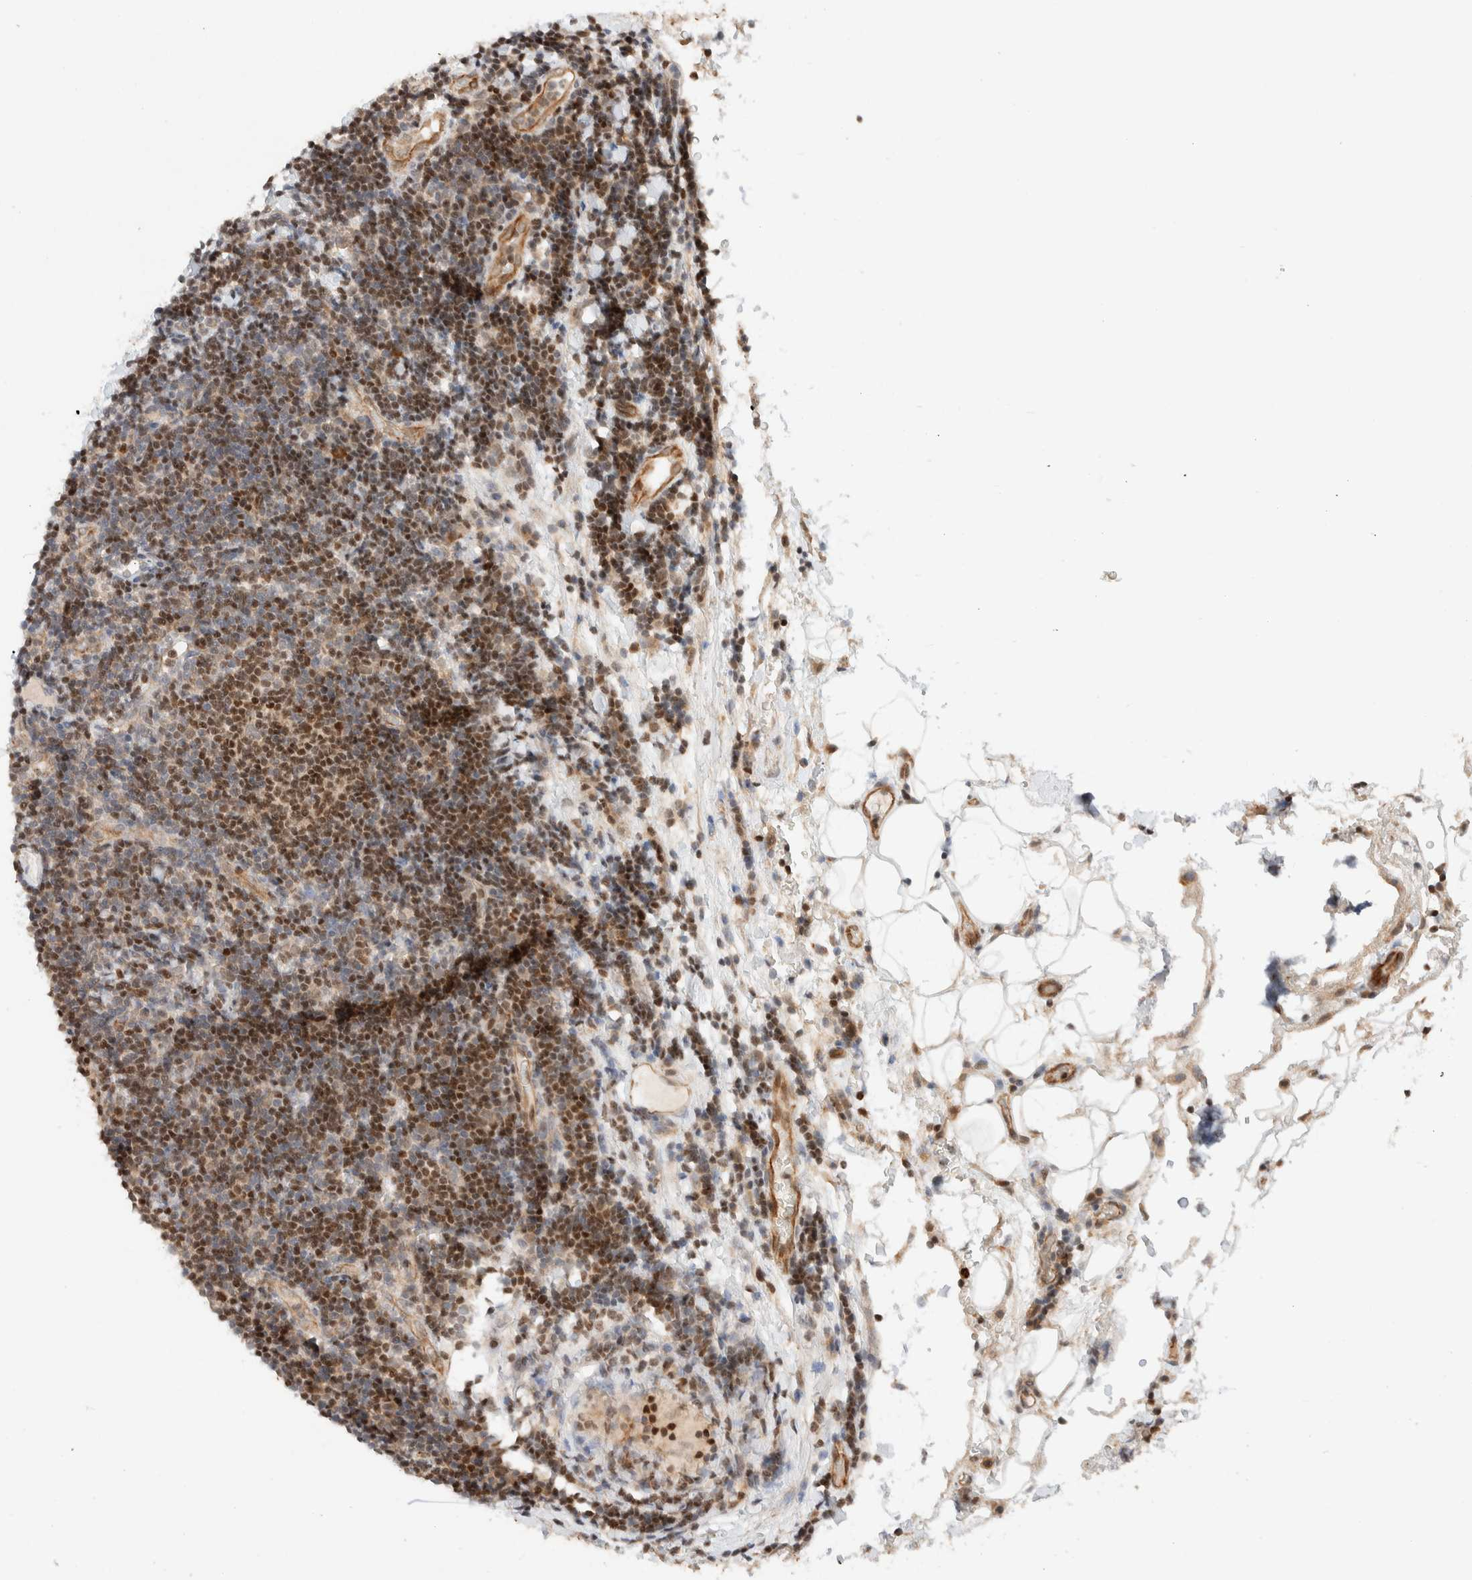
{"staining": {"intensity": "moderate", "quantity": ">75%", "location": "nuclear"}, "tissue": "lymphoma", "cell_type": "Tumor cells", "image_type": "cancer", "snomed": [{"axis": "morphology", "description": "Malignant lymphoma, non-Hodgkin's type, Low grade"}, {"axis": "topography", "description": "Lymph node"}], "caption": "Low-grade malignant lymphoma, non-Hodgkin's type tissue exhibits moderate nuclear positivity in approximately >75% of tumor cells, visualized by immunohistochemistry. (DAB IHC with brightfield microscopy, high magnification).", "gene": "C8orf76", "patient": {"sex": "male", "age": 83}}